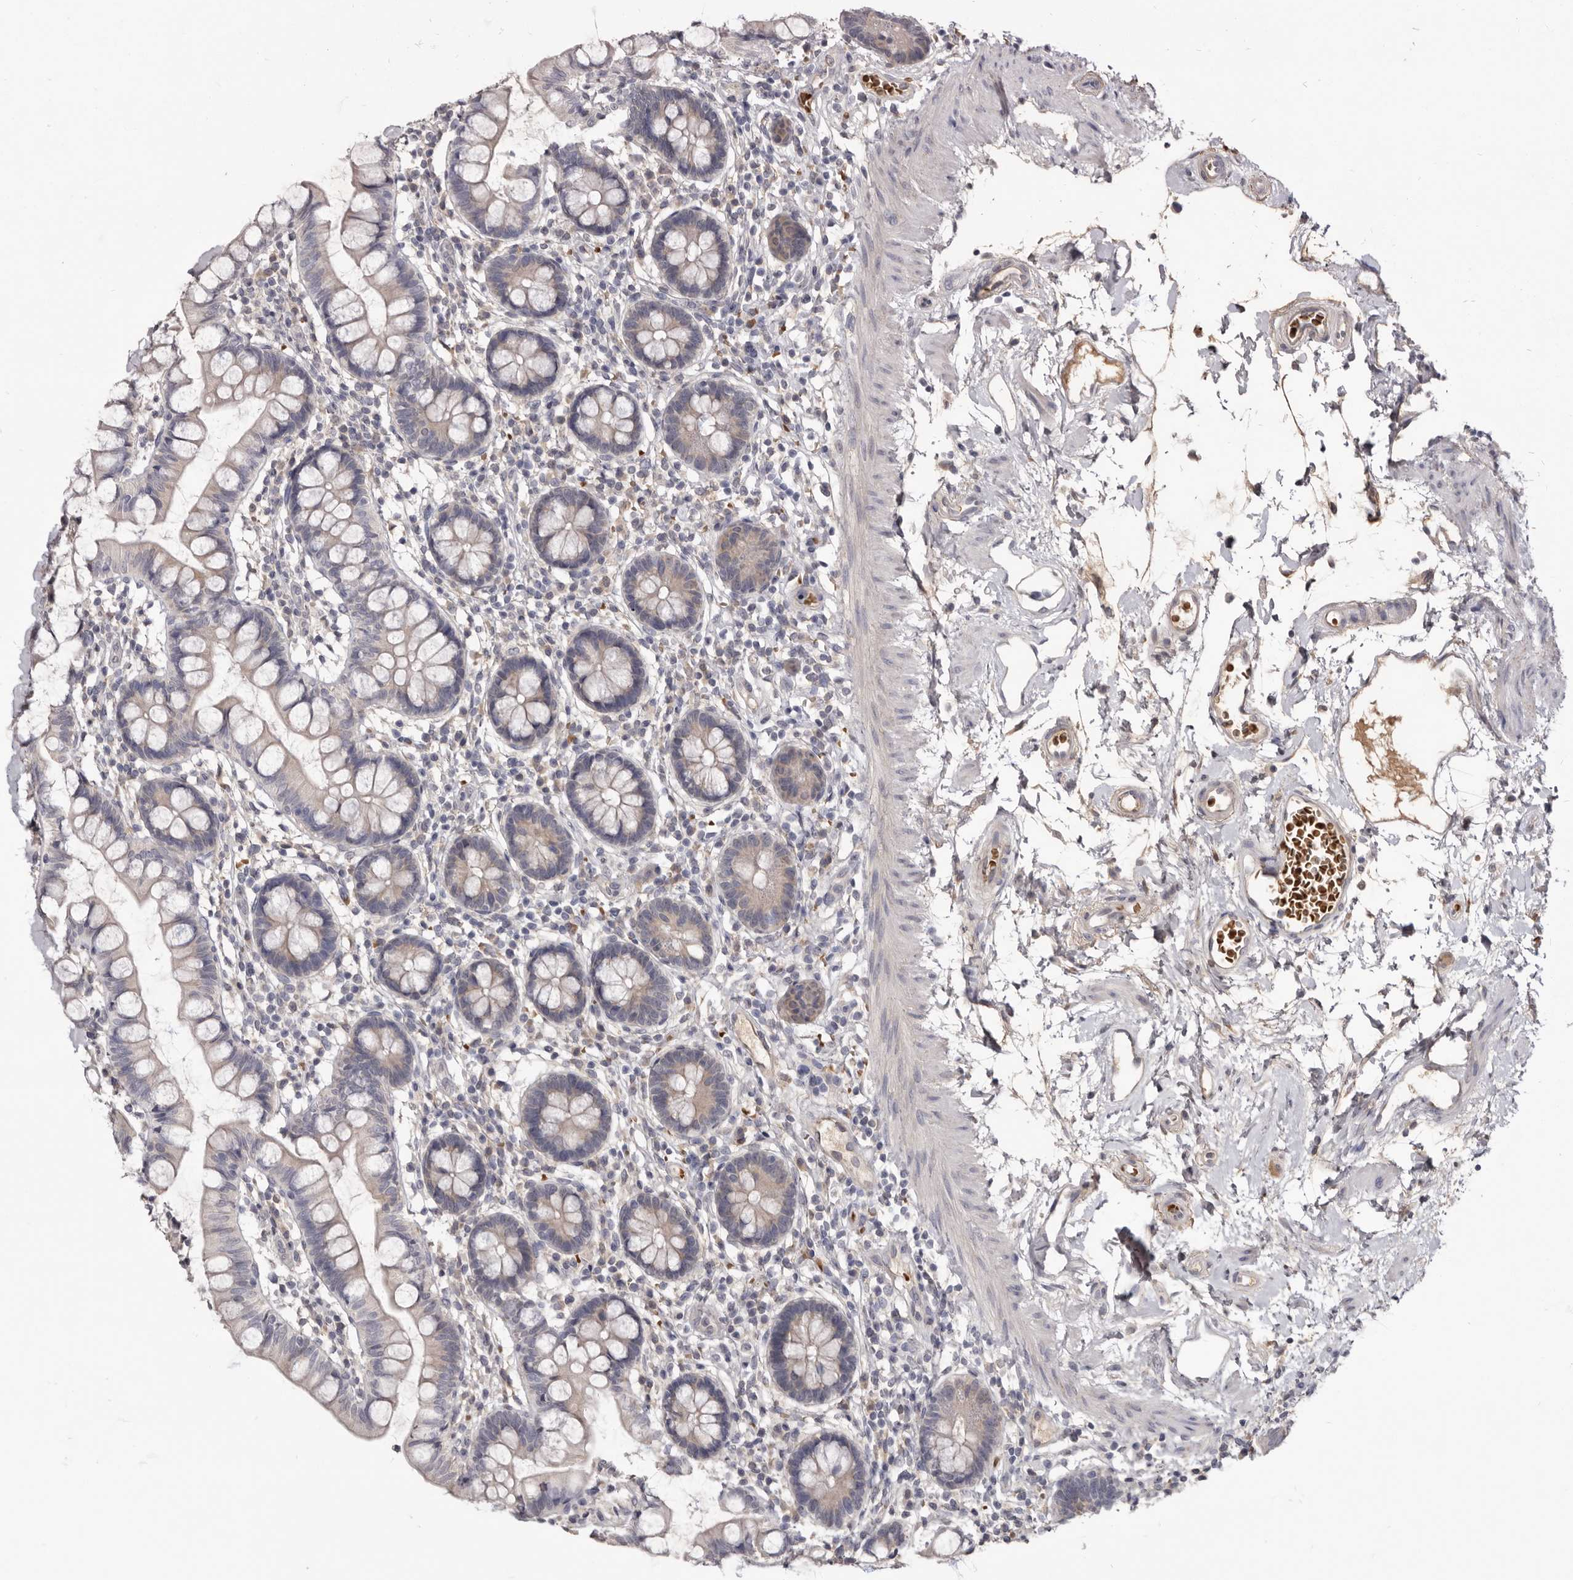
{"staining": {"intensity": "weak", "quantity": "<25%", "location": "cytoplasmic/membranous"}, "tissue": "small intestine", "cell_type": "Glandular cells", "image_type": "normal", "snomed": [{"axis": "morphology", "description": "Normal tissue, NOS"}, {"axis": "topography", "description": "Small intestine"}], "caption": "Immunohistochemical staining of normal human small intestine demonstrates no significant staining in glandular cells.", "gene": "NENF", "patient": {"sex": "female", "age": 84}}